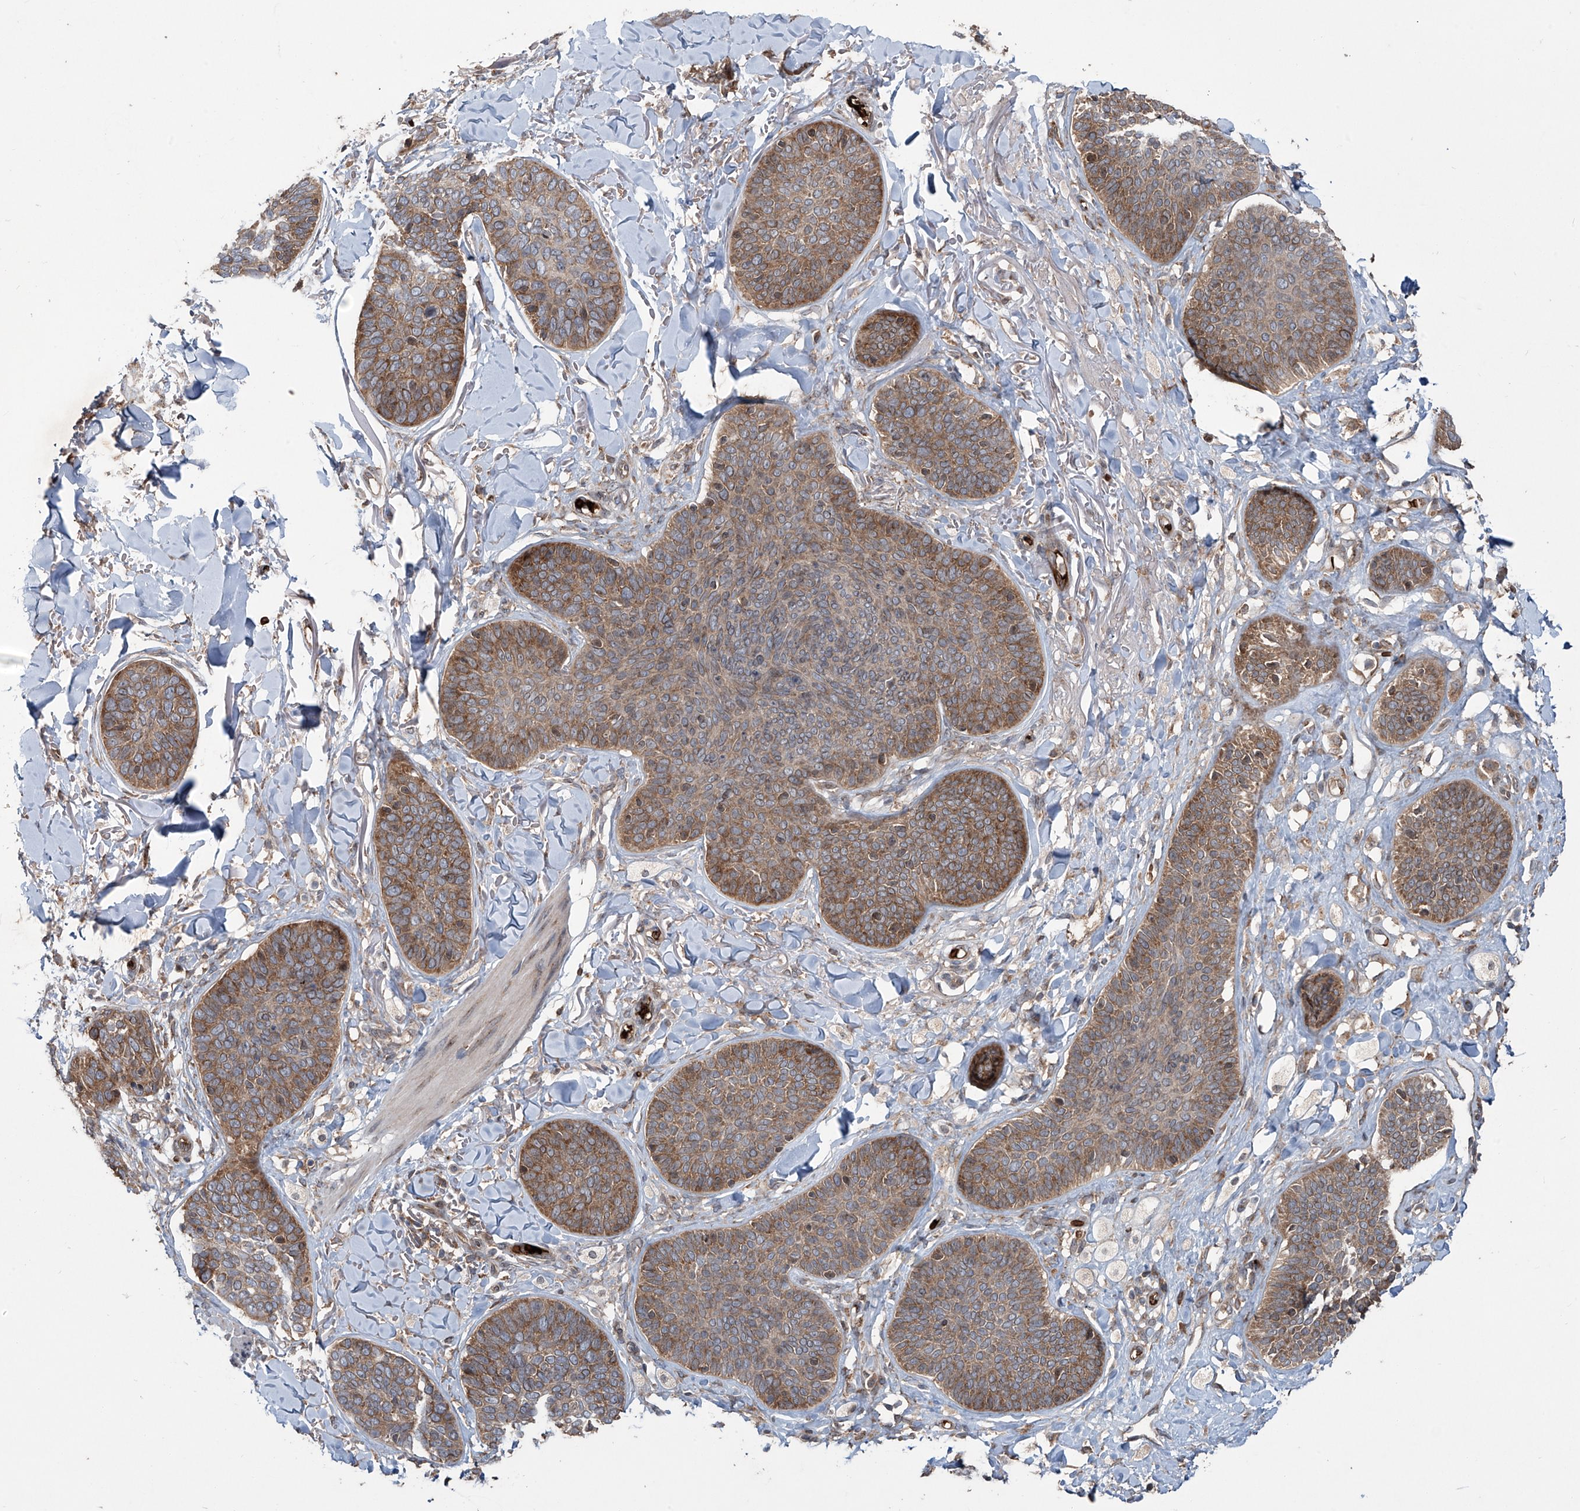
{"staining": {"intensity": "moderate", "quantity": ">75%", "location": "cytoplasmic/membranous"}, "tissue": "skin cancer", "cell_type": "Tumor cells", "image_type": "cancer", "snomed": [{"axis": "morphology", "description": "Basal cell carcinoma"}, {"axis": "topography", "description": "Skin"}], "caption": "Tumor cells reveal moderate cytoplasmic/membranous expression in about >75% of cells in basal cell carcinoma (skin).", "gene": "ZDHHC9", "patient": {"sex": "male", "age": 85}}